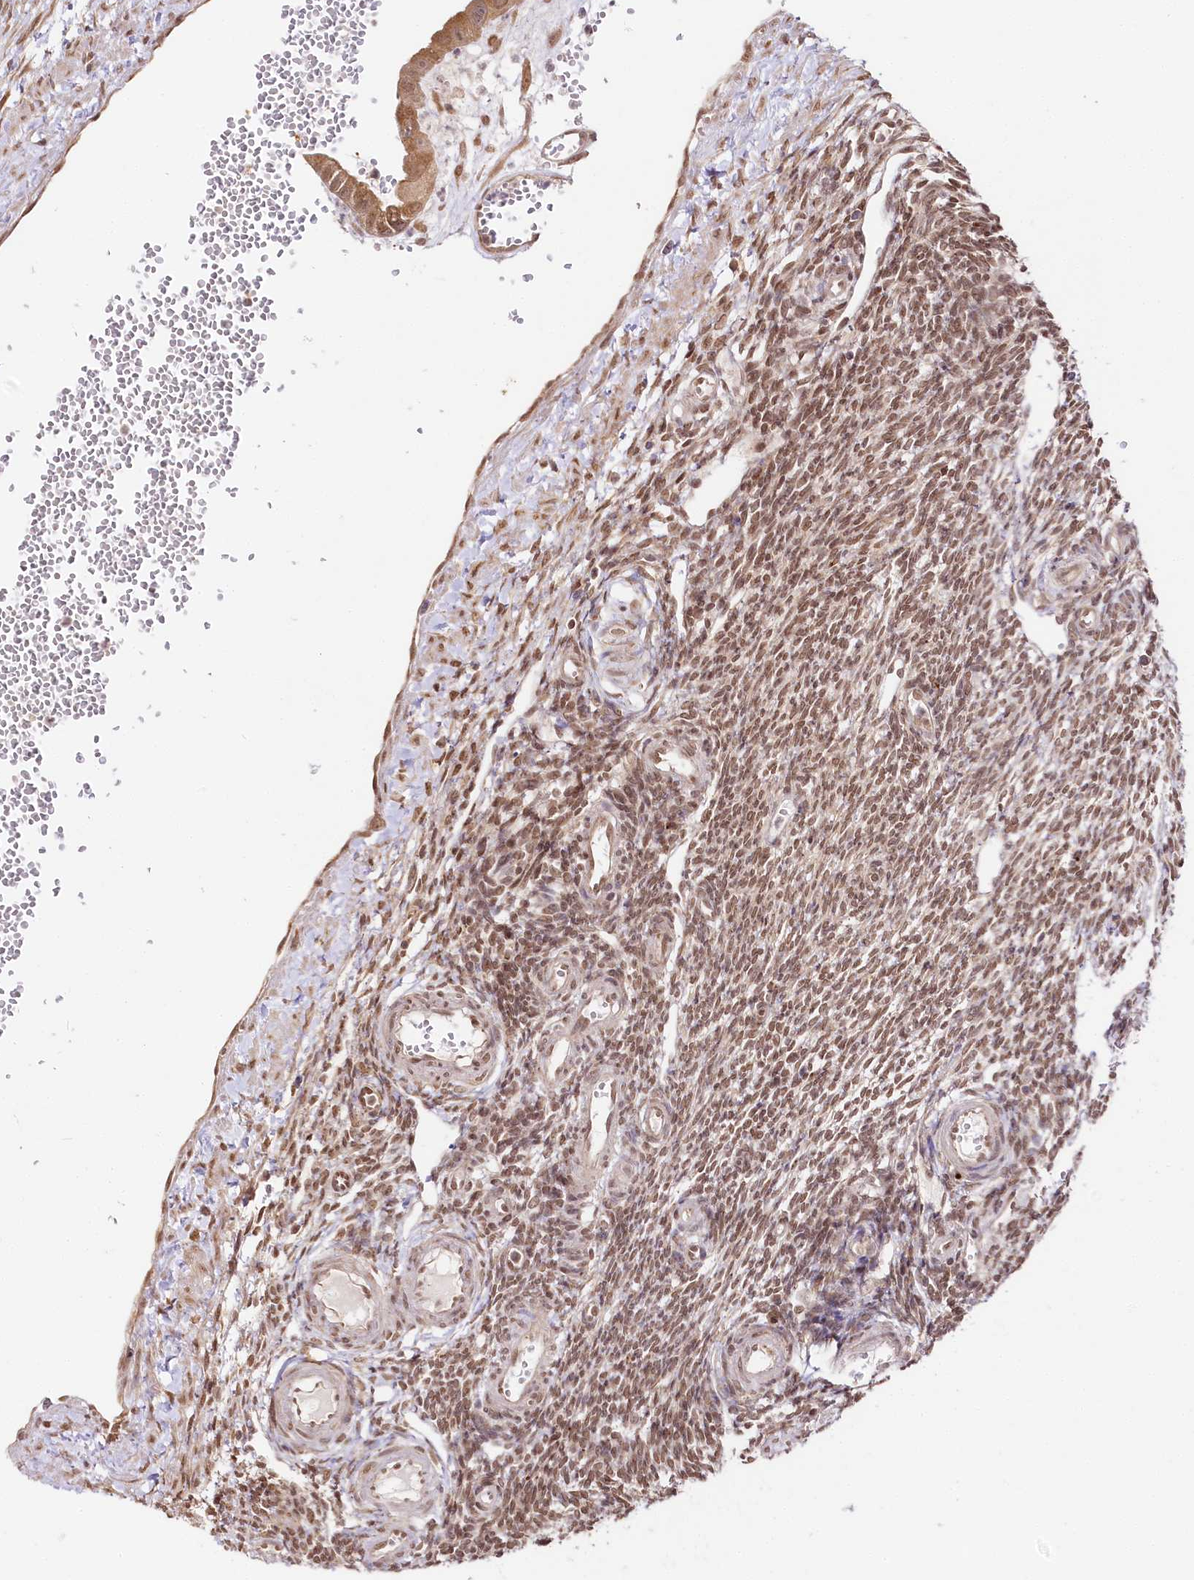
{"staining": {"intensity": "moderate", "quantity": ">75%", "location": "nuclear"}, "tissue": "ovary", "cell_type": "Ovarian stroma cells", "image_type": "normal", "snomed": [{"axis": "morphology", "description": "Normal tissue, NOS"}, {"axis": "morphology", "description": "Cyst, NOS"}, {"axis": "topography", "description": "Ovary"}], "caption": "Moderate nuclear positivity is appreciated in about >75% of ovarian stroma cells in benign ovary.", "gene": "CNPY2", "patient": {"sex": "female", "age": 33}}